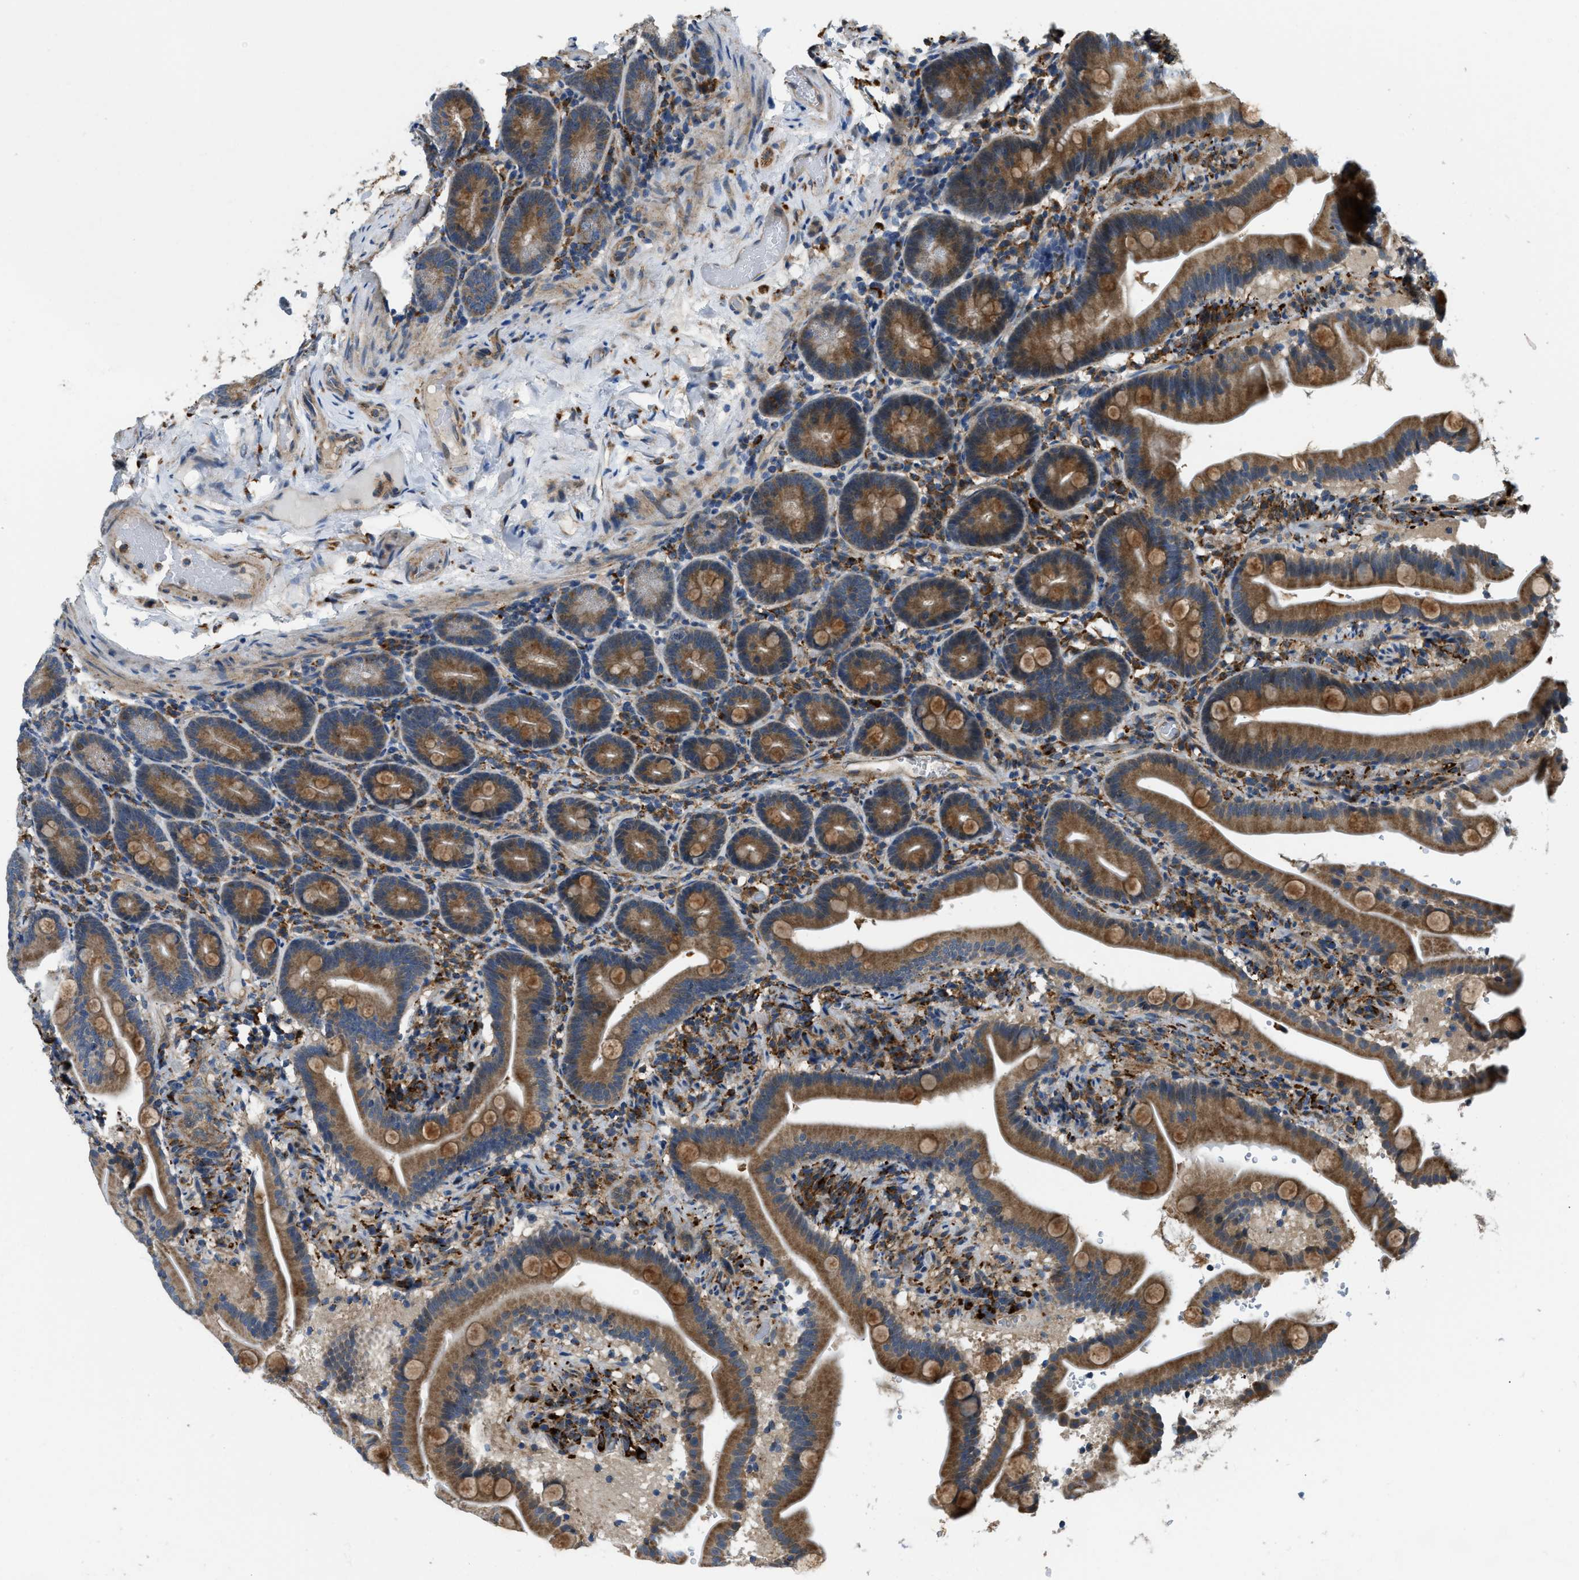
{"staining": {"intensity": "moderate", "quantity": ">75%", "location": "cytoplasmic/membranous"}, "tissue": "duodenum", "cell_type": "Glandular cells", "image_type": "normal", "snomed": [{"axis": "morphology", "description": "Normal tissue, NOS"}, {"axis": "topography", "description": "Duodenum"}], "caption": "Brown immunohistochemical staining in unremarkable human duodenum displays moderate cytoplasmic/membranous staining in about >75% of glandular cells. The protein of interest is shown in brown color, while the nuclei are stained blue.", "gene": "STARD3NL", "patient": {"sex": "male", "age": 54}}